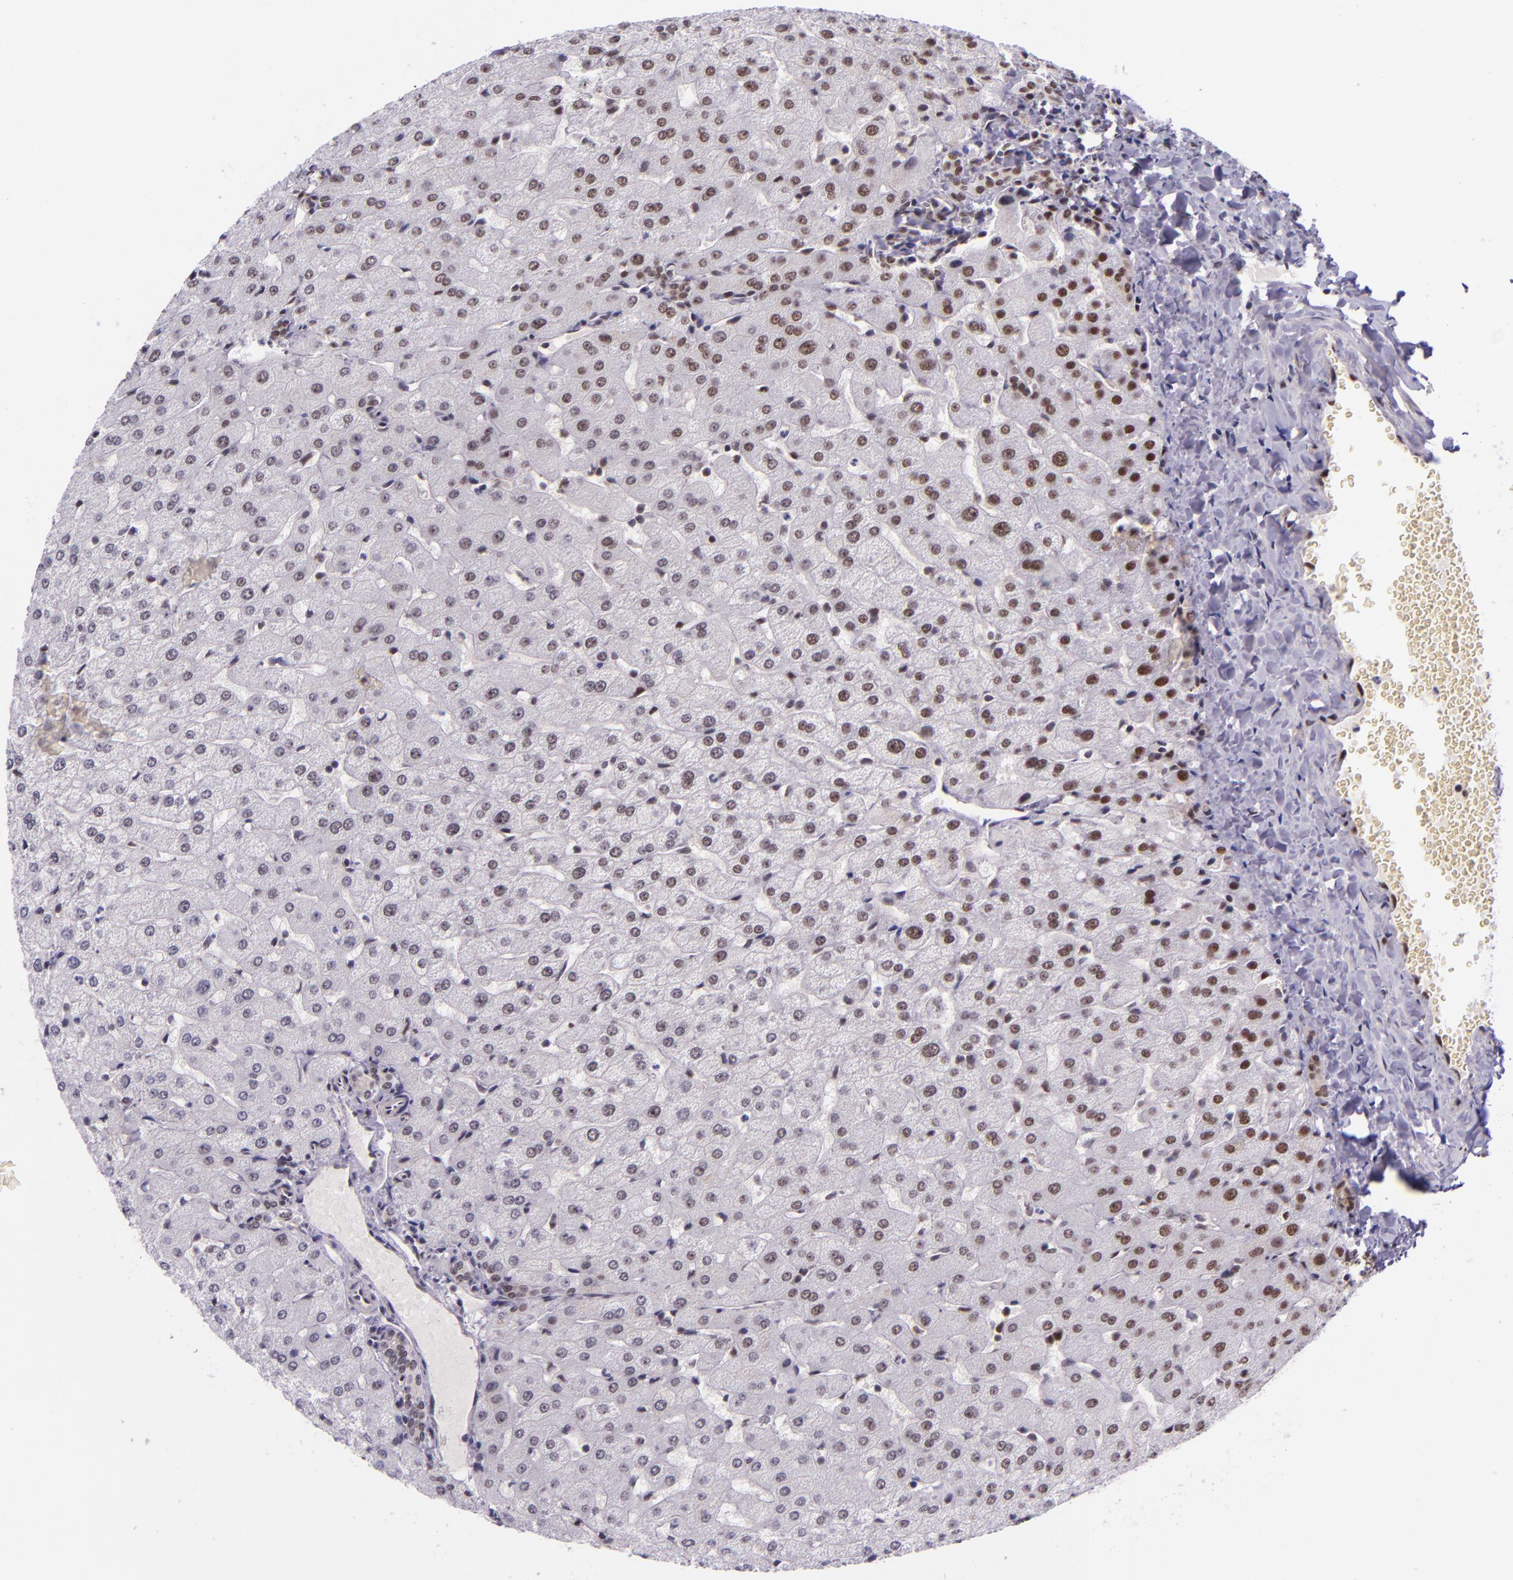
{"staining": {"intensity": "weak", "quantity": "<25%", "location": "nuclear"}, "tissue": "liver", "cell_type": "Cholangiocytes", "image_type": "normal", "snomed": [{"axis": "morphology", "description": "Normal tissue, NOS"}, {"axis": "morphology", "description": "Fibrosis, NOS"}, {"axis": "topography", "description": "Liver"}], "caption": "A high-resolution image shows IHC staining of unremarkable liver, which displays no significant expression in cholangiocytes. Brightfield microscopy of immunohistochemistry (IHC) stained with DAB (3,3'-diaminobenzidine) (brown) and hematoxylin (blue), captured at high magnification.", "gene": "GPKOW", "patient": {"sex": "female", "age": 29}}